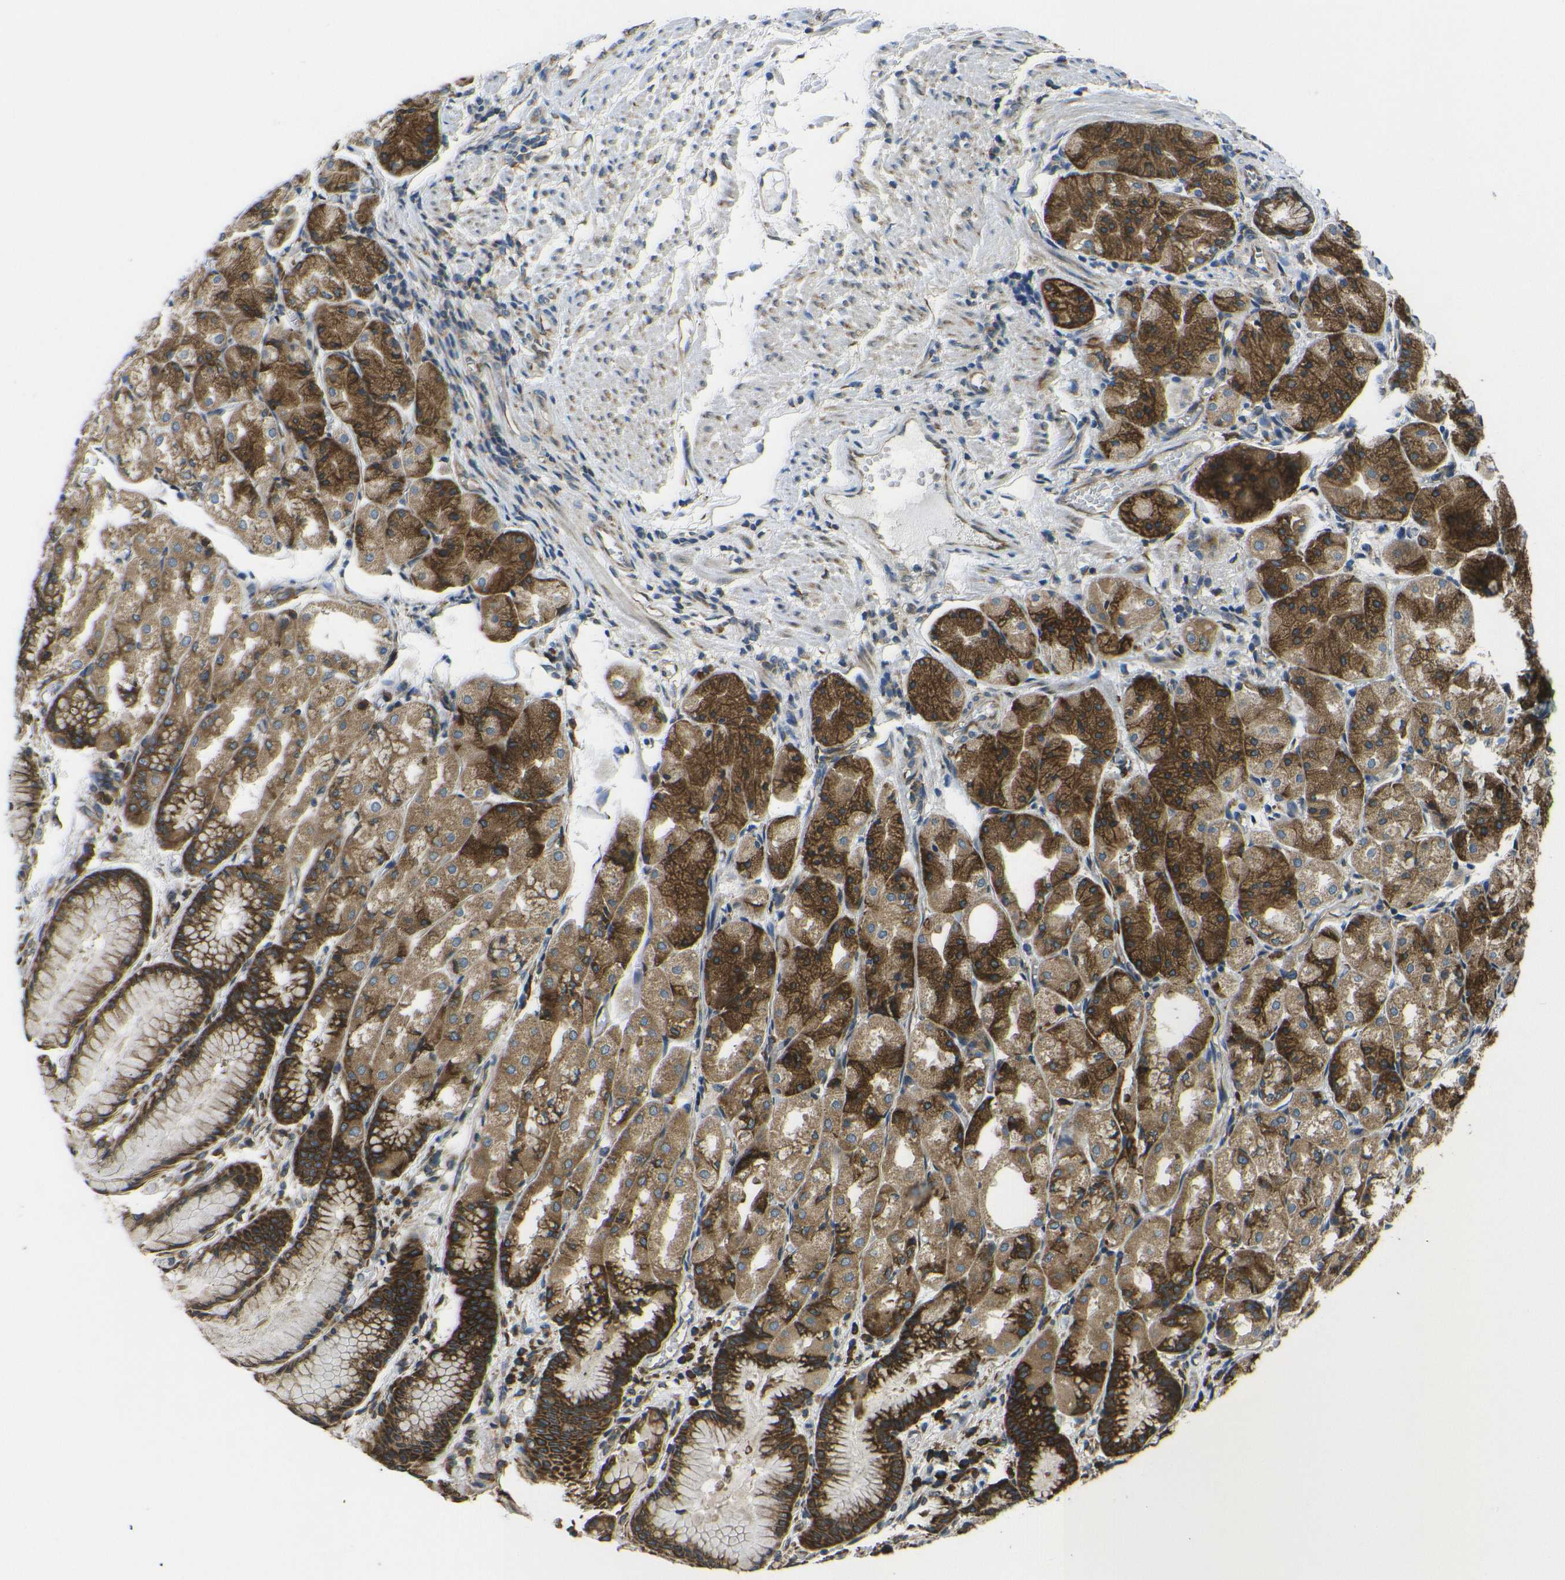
{"staining": {"intensity": "strong", "quantity": ">75%", "location": "cytoplasmic/membranous"}, "tissue": "stomach", "cell_type": "Glandular cells", "image_type": "normal", "snomed": [{"axis": "morphology", "description": "Normal tissue, NOS"}, {"axis": "topography", "description": "Stomach, upper"}], "caption": "Stomach stained with a brown dye demonstrates strong cytoplasmic/membranous positive expression in about >75% of glandular cells.", "gene": "RPSA", "patient": {"sex": "male", "age": 72}}